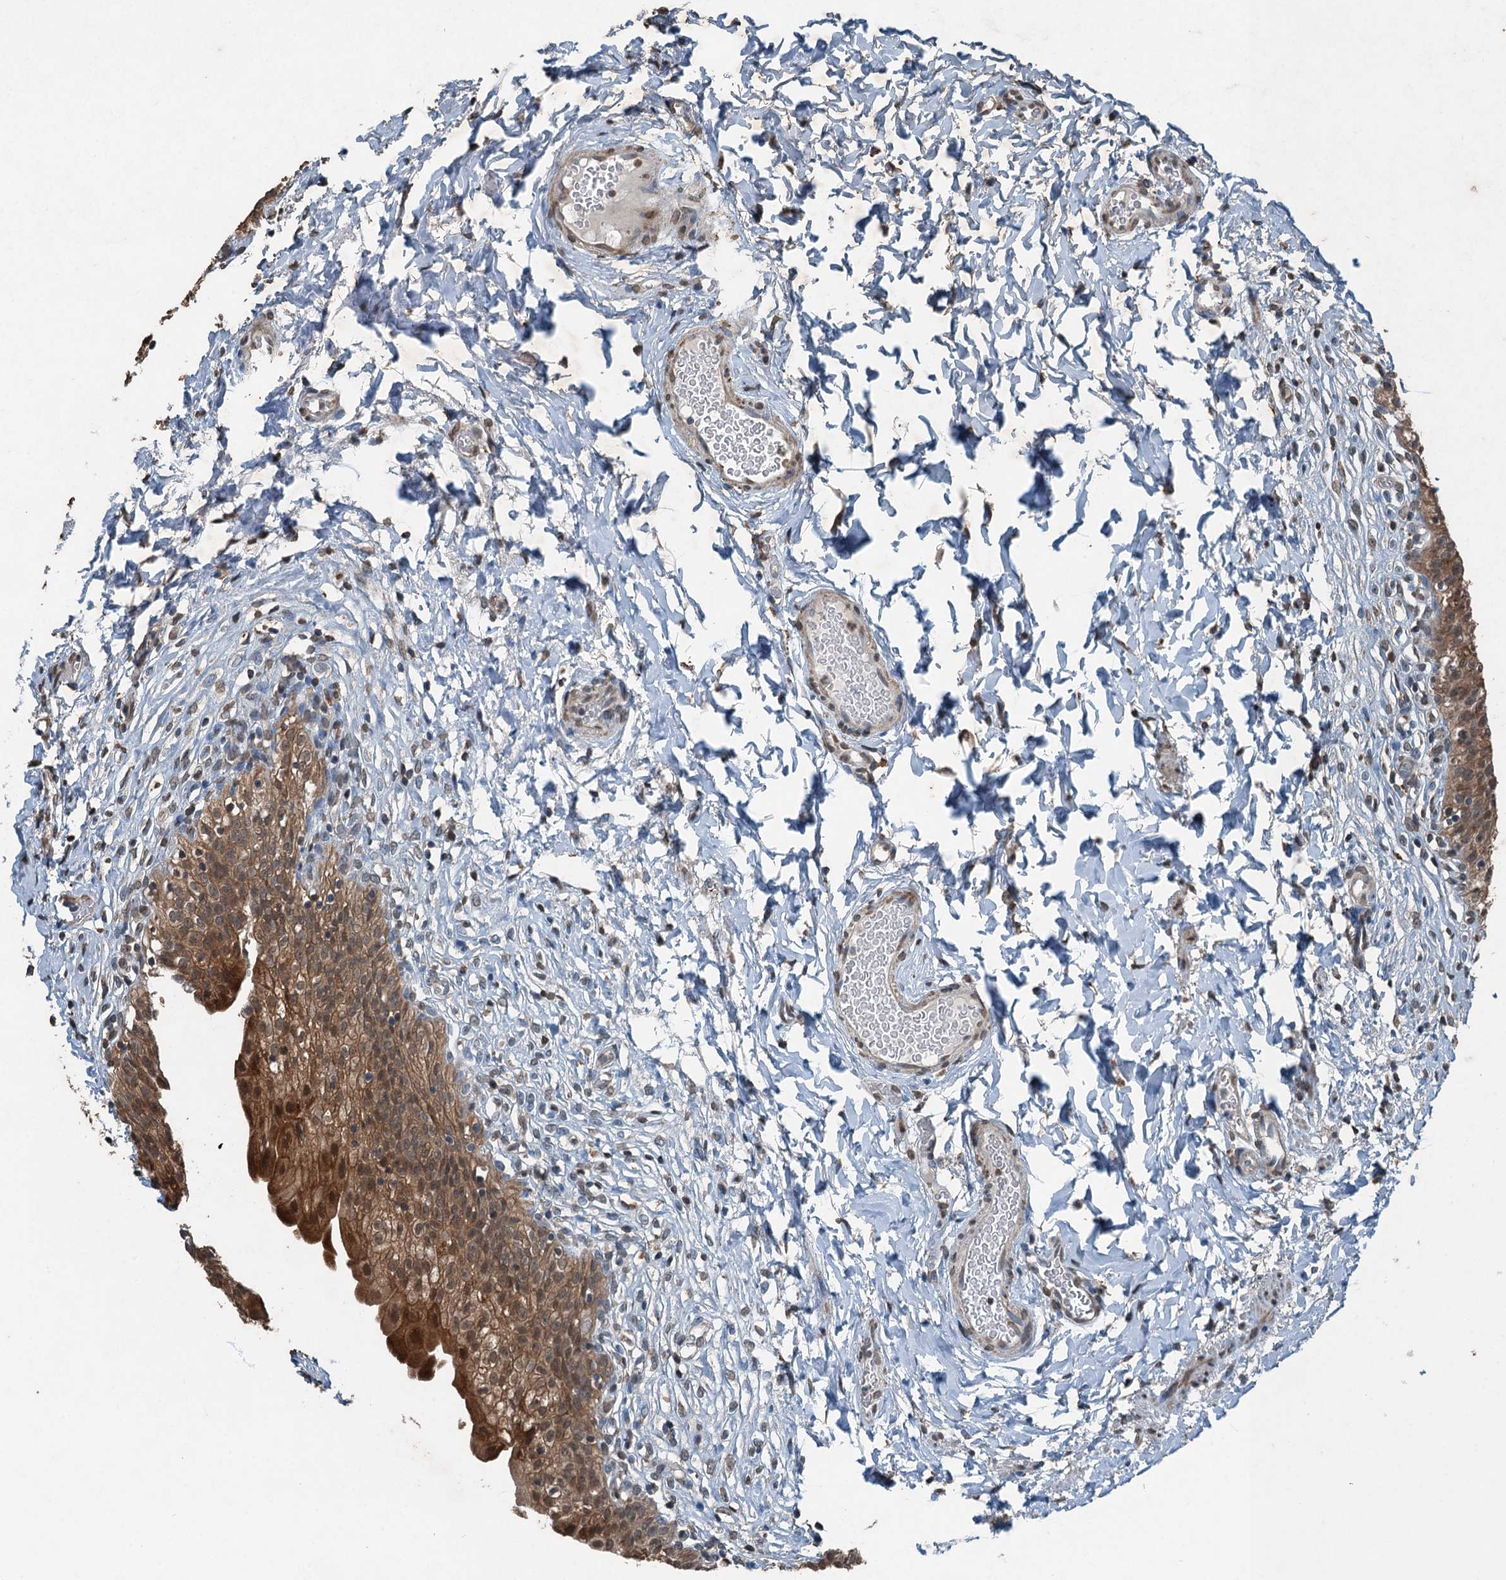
{"staining": {"intensity": "moderate", "quantity": ">75%", "location": "cytoplasmic/membranous,nuclear"}, "tissue": "urinary bladder", "cell_type": "Urothelial cells", "image_type": "normal", "snomed": [{"axis": "morphology", "description": "Normal tissue, NOS"}, {"axis": "topography", "description": "Urinary bladder"}], "caption": "Brown immunohistochemical staining in normal human urinary bladder shows moderate cytoplasmic/membranous,nuclear expression in approximately >75% of urothelial cells. The protein is stained brown, and the nuclei are stained in blue (DAB (3,3'-diaminobenzidine) IHC with brightfield microscopy, high magnification).", "gene": "TCTN1", "patient": {"sex": "male", "age": 55}}